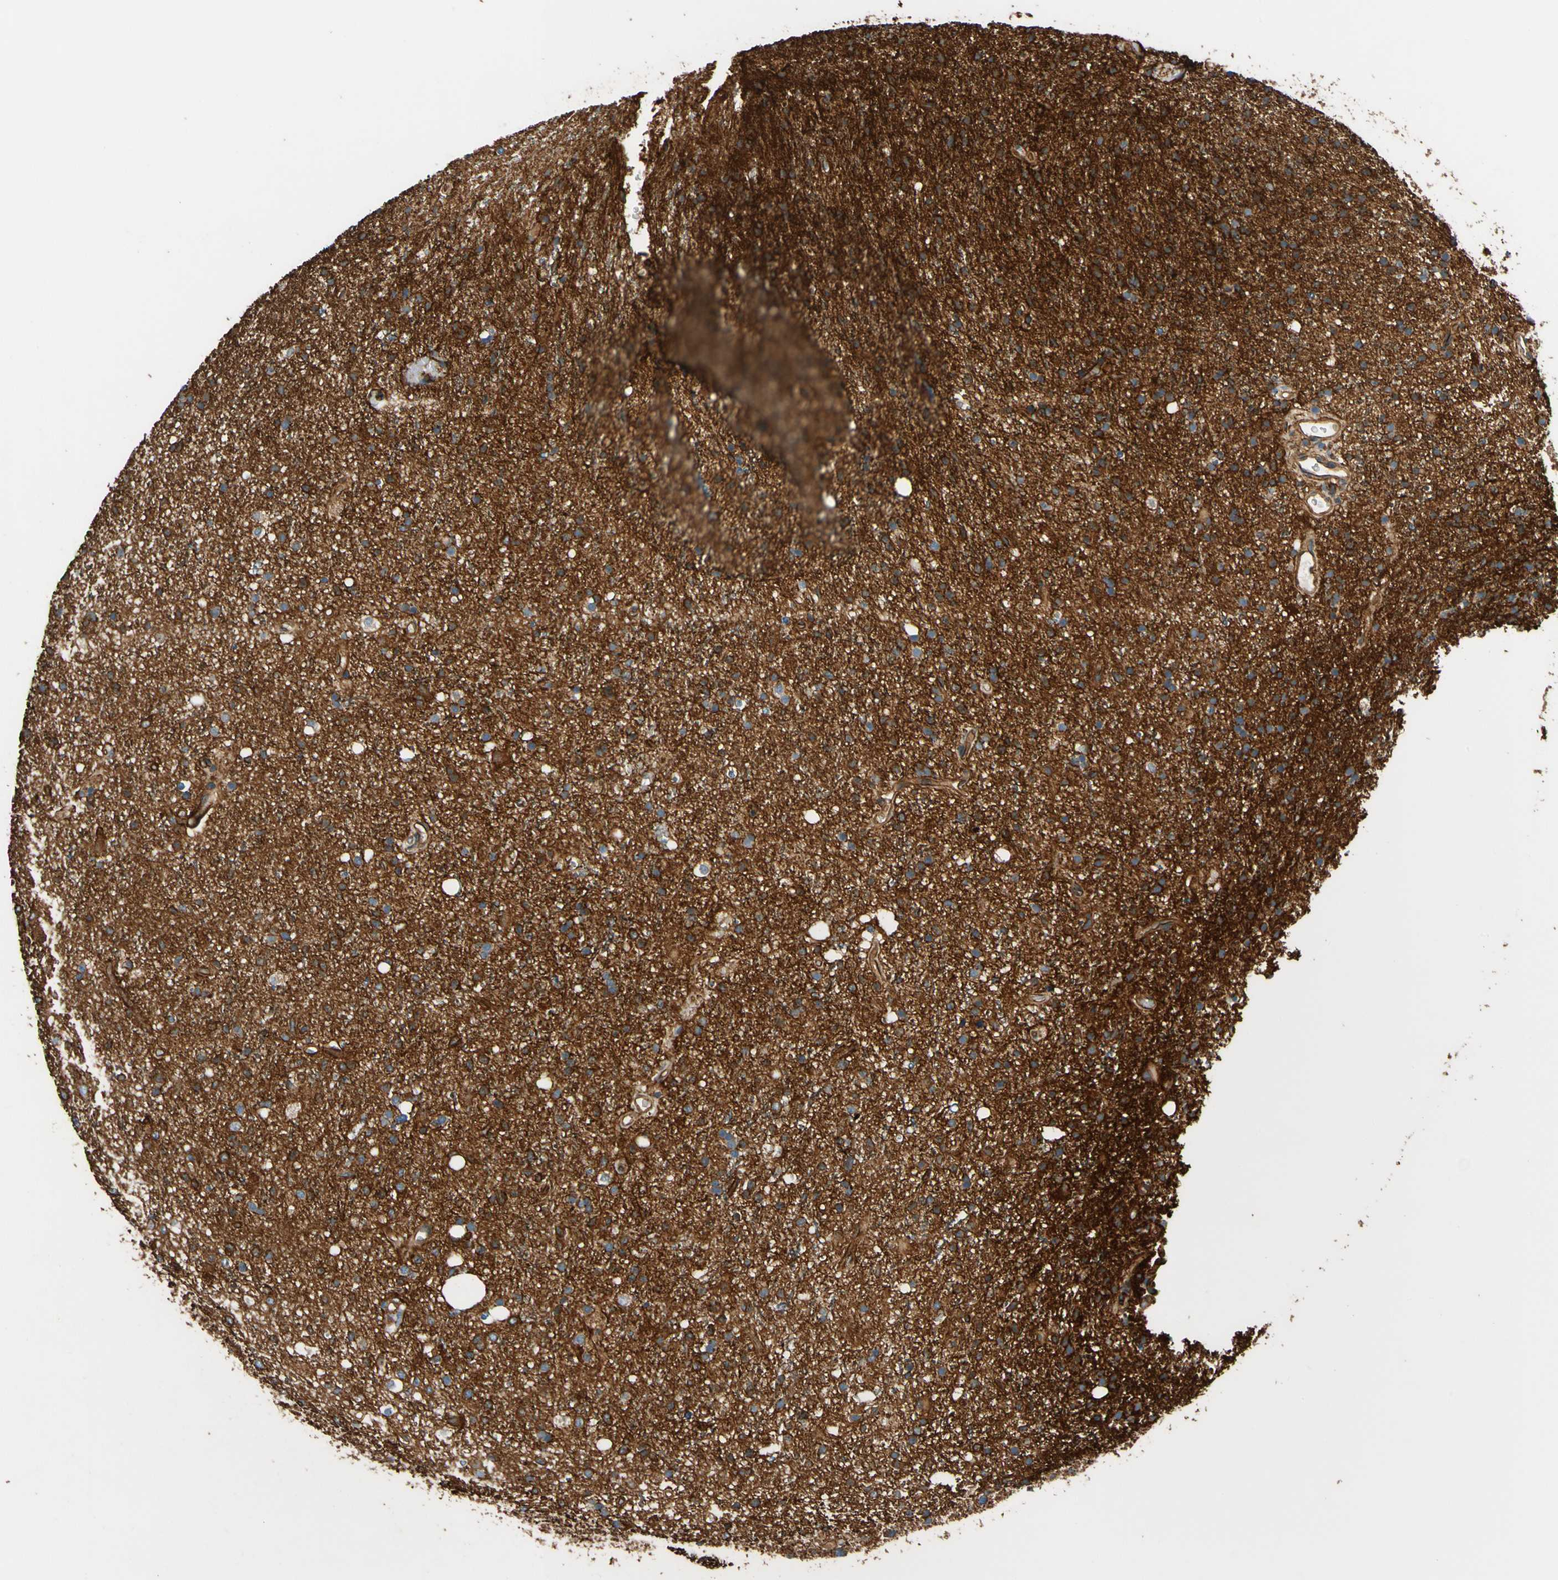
{"staining": {"intensity": "weak", "quantity": "25%-75%", "location": "cytoplasmic/membranous"}, "tissue": "glioma", "cell_type": "Tumor cells", "image_type": "cancer", "snomed": [{"axis": "morphology", "description": "Glioma, malignant, High grade"}, {"axis": "topography", "description": "Brain"}], "caption": "Immunohistochemical staining of glioma demonstrates low levels of weak cytoplasmic/membranous protein expression in about 25%-75% of tumor cells.", "gene": "SPTAN1", "patient": {"sex": "male", "age": 47}}